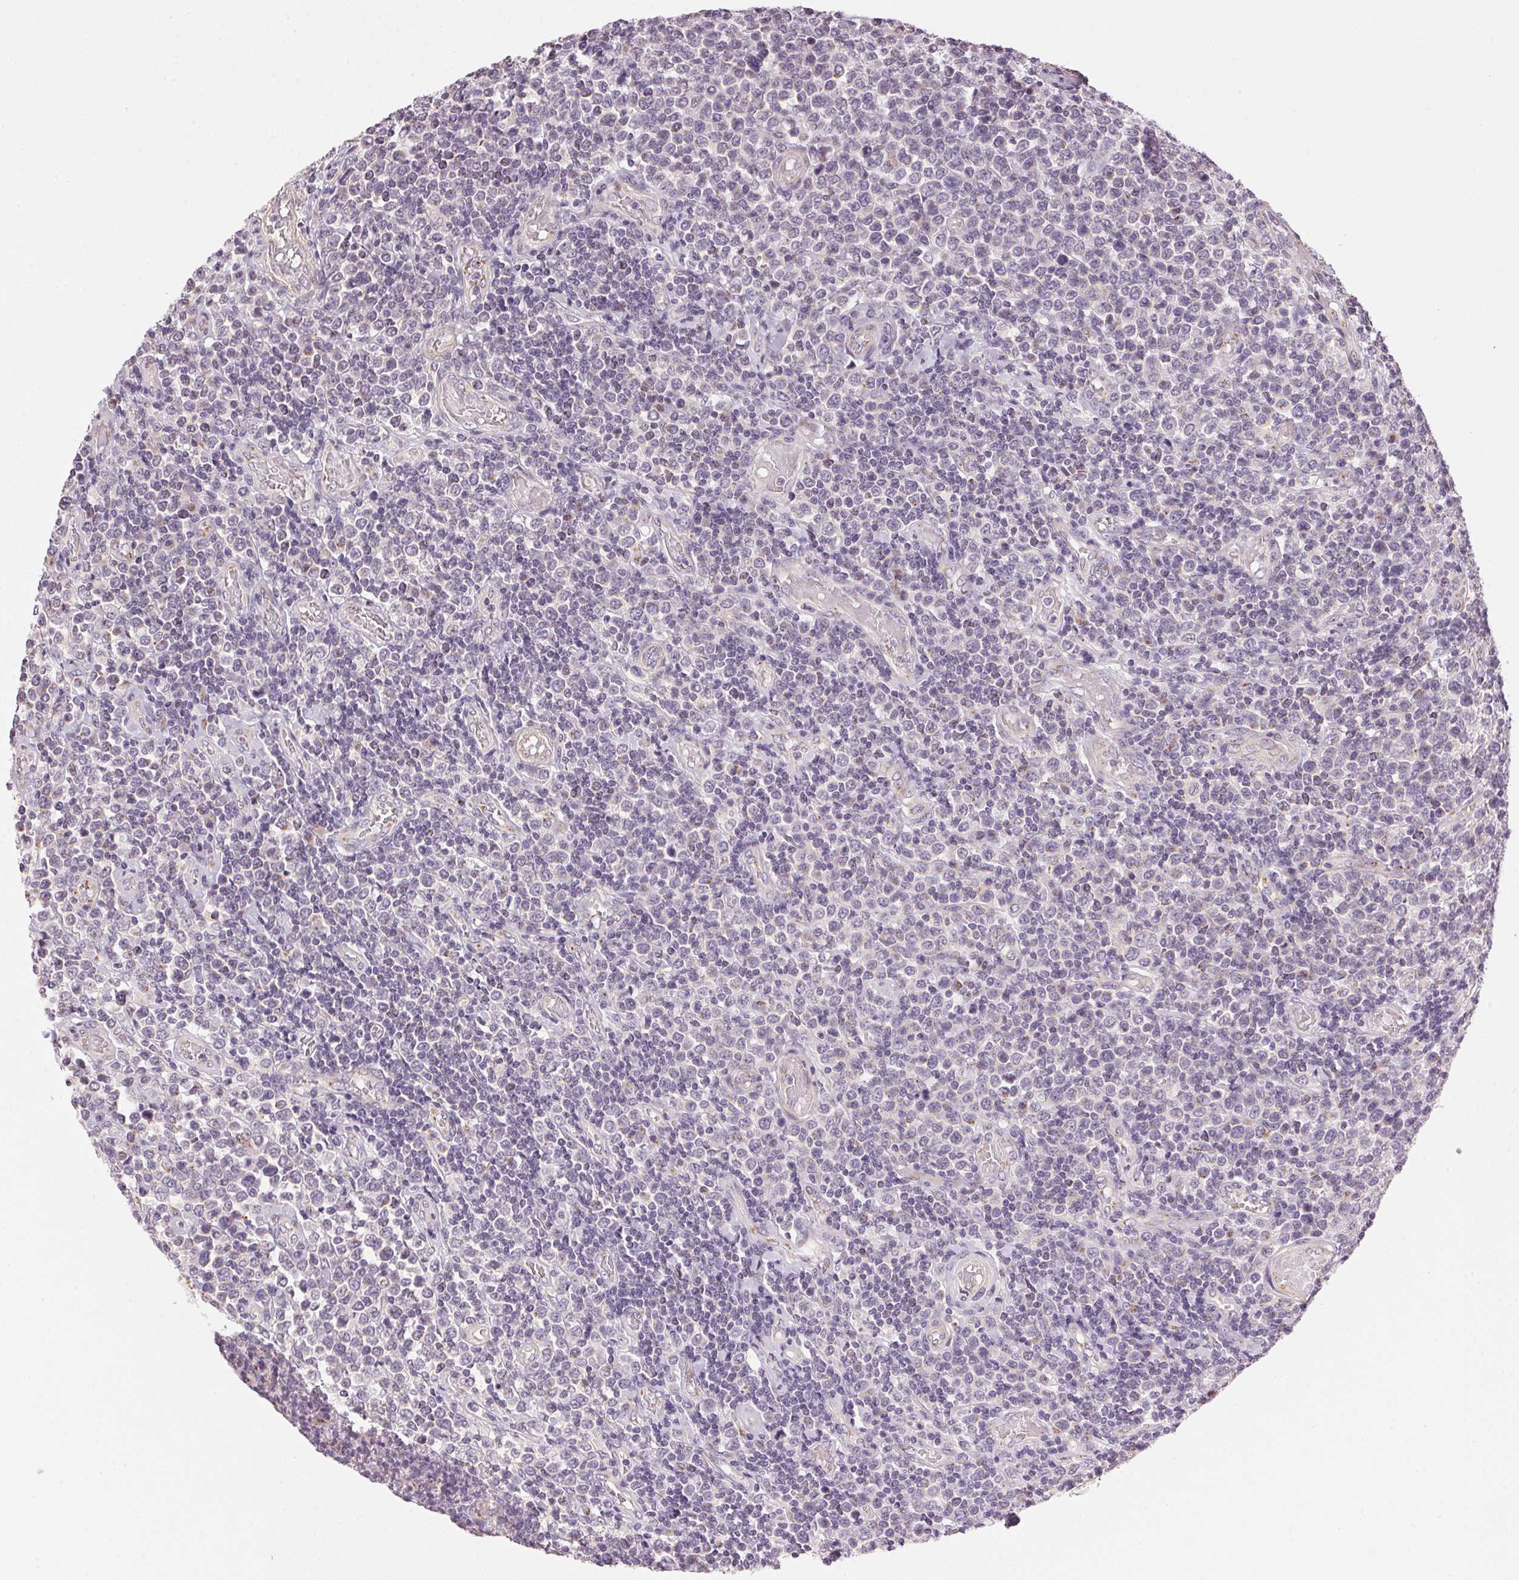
{"staining": {"intensity": "moderate", "quantity": "25%-75%", "location": "cytoplasmic/membranous"}, "tissue": "lymphoma", "cell_type": "Tumor cells", "image_type": "cancer", "snomed": [{"axis": "morphology", "description": "Malignant lymphoma, non-Hodgkin's type, High grade"}, {"axis": "topography", "description": "Soft tissue"}], "caption": "A high-resolution micrograph shows immunohistochemistry staining of lymphoma, which reveals moderate cytoplasmic/membranous expression in approximately 25%-75% of tumor cells.", "gene": "GOLPH3", "patient": {"sex": "female", "age": 56}}